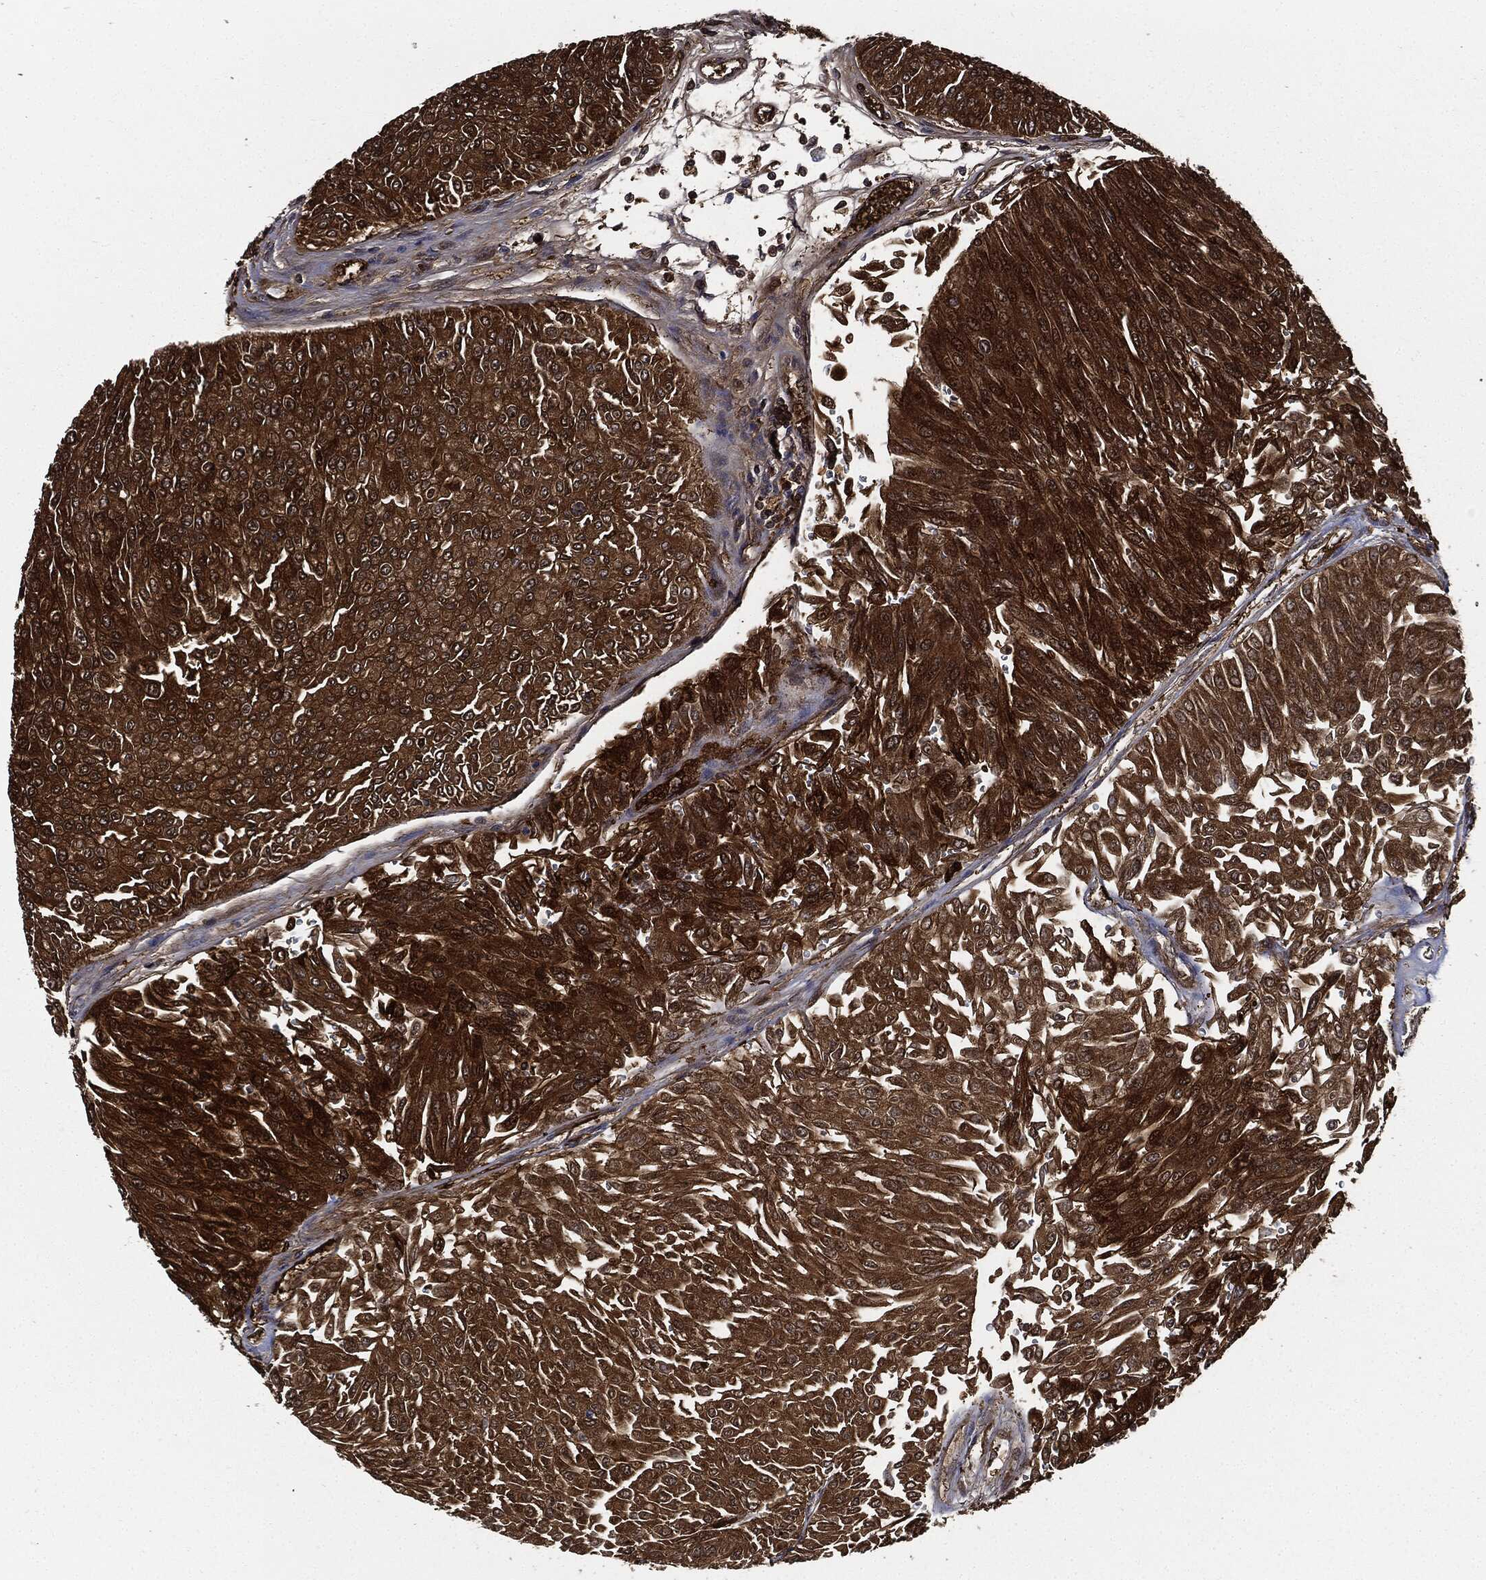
{"staining": {"intensity": "strong", "quantity": ">75%", "location": "cytoplasmic/membranous"}, "tissue": "urothelial cancer", "cell_type": "Tumor cells", "image_type": "cancer", "snomed": [{"axis": "morphology", "description": "Urothelial carcinoma, Low grade"}, {"axis": "topography", "description": "Urinary bladder"}], "caption": "This is a histology image of immunohistochemistry staining of urothelial cancer, which shows strong staining in the cytoplasmic/membranous of tumor cells.", "gene": "PRDX2", "patient": {"sex": "male", "age": 67}}